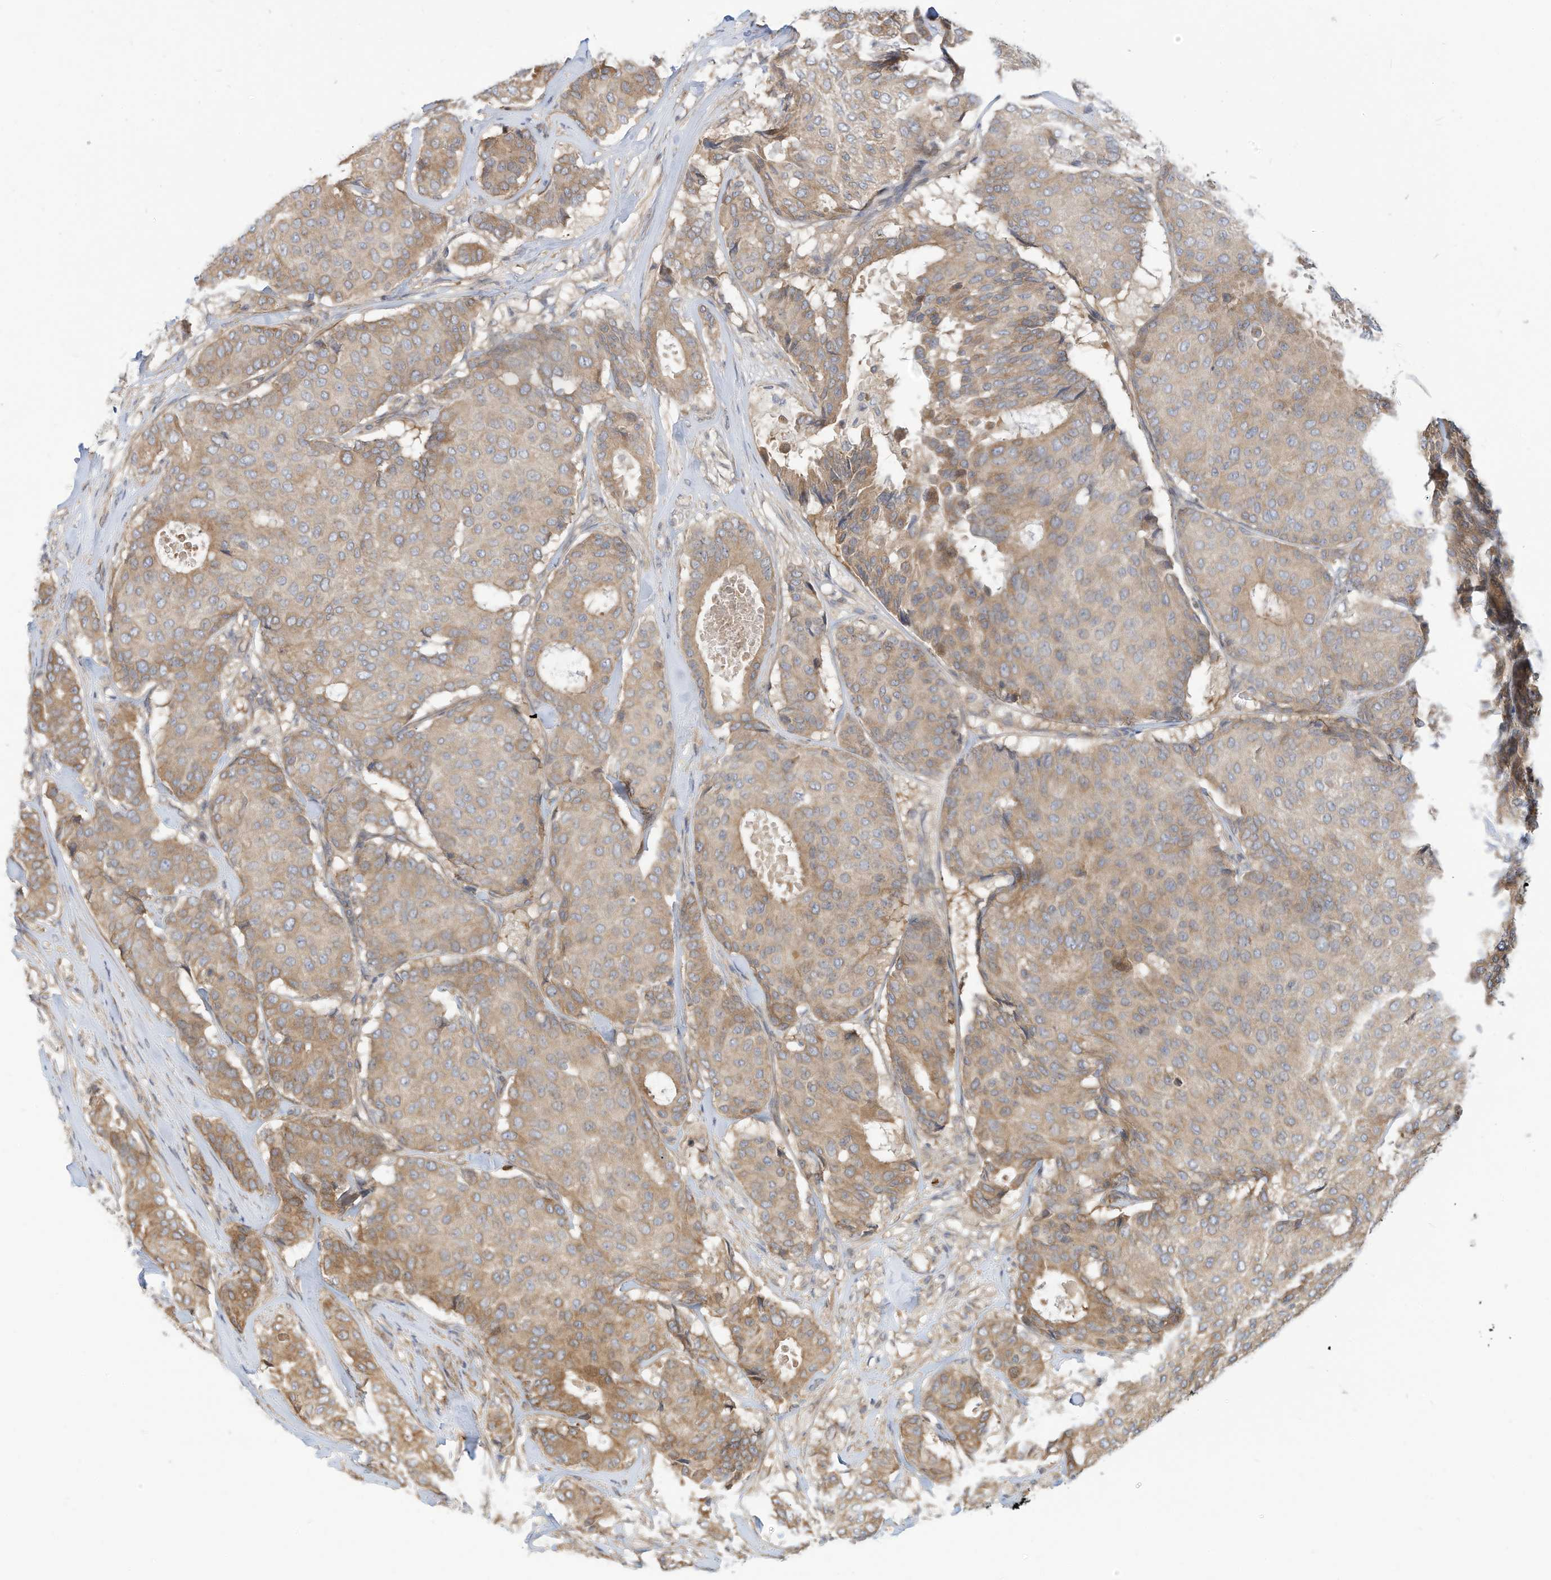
{"staining": {"intensity": "weak", "quantity": ">75%", "location": "cytoplasmic/membranous"}, "tissue": "breast cancer", "cell_type": "Tumor cells", "image_type": "cancer", "snomed": [{"axis": "morphology", "description": "Duct carcinoma"}, {"axis": "topography", "description": "Breast"}], "caption": "IHC image of neoplastic tissue: breast invasive ductal carcinoma stained using IHC shows low levels of weak protein expression localized specifically in the cytoplasmic/membranous of tumor cells, appearing as a cytoplasmic/membranous brown color.", "gene": "OFD1", "patient": {"sex": "female", "age": 75}}